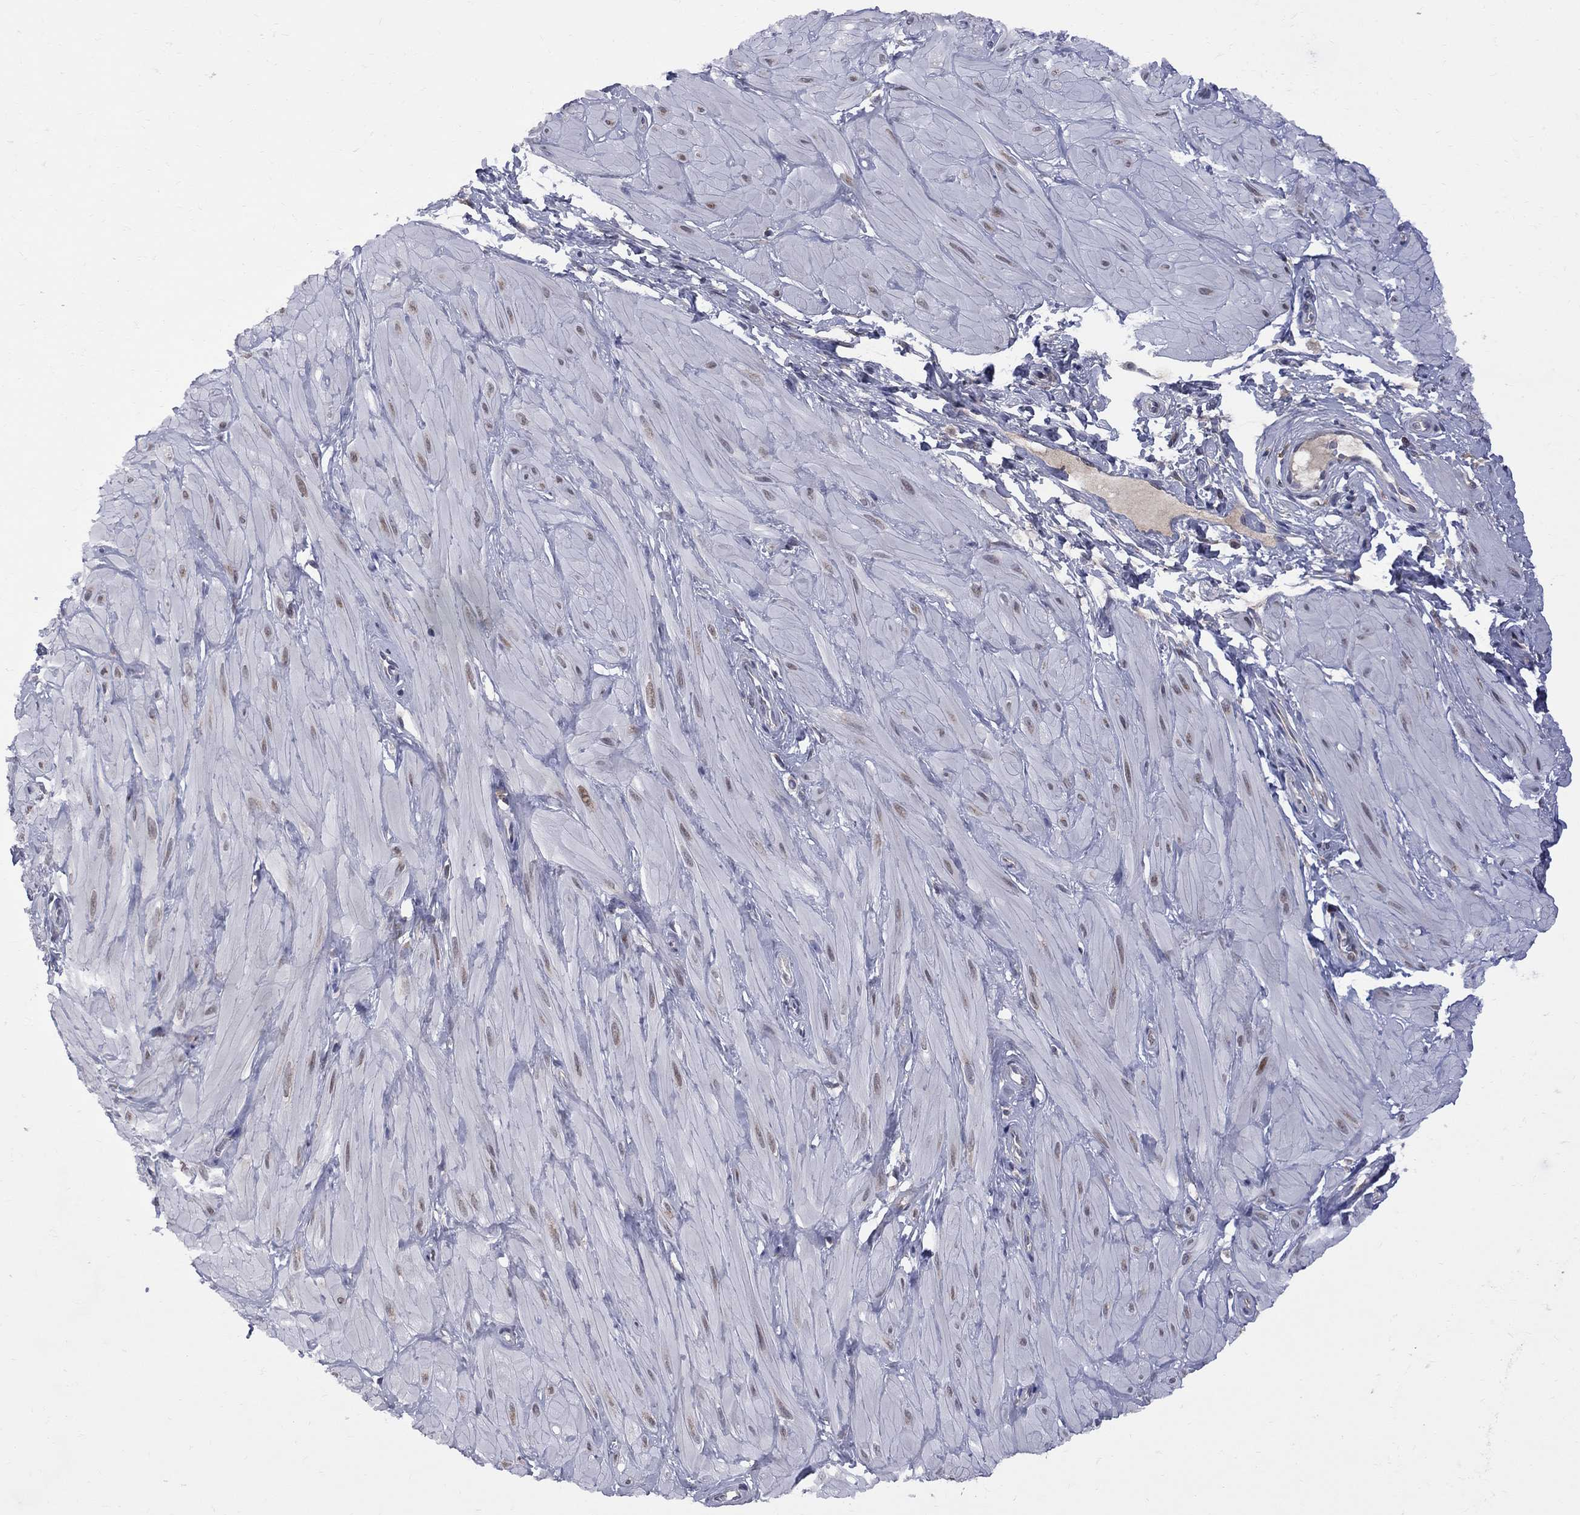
{"staining": {"intensity": "negative", "quantity": "none", "location": "none"}, "tissue": "adipose tissue", "cell_type": "Adipocytes", "image_type": "normal", "snomed": [{"axis": "morphology", "description": "Normal tissue, NOS"}, {"axis": "topography", "description": "Smooth muscle"}, {"axis": "topography", "description": "Peripheral nerve tissue"}], "caption": "Adipocytes show no significant positivity in normal adipose tissue. Brightfield microscopy of IHC stained with DAB (3,3'-diaminobenzidine) (brown) and hematoxylin (blue), captured at high magnification.", "gene": "CNOT11", "patient": {"sex": "male", "age": 22}}